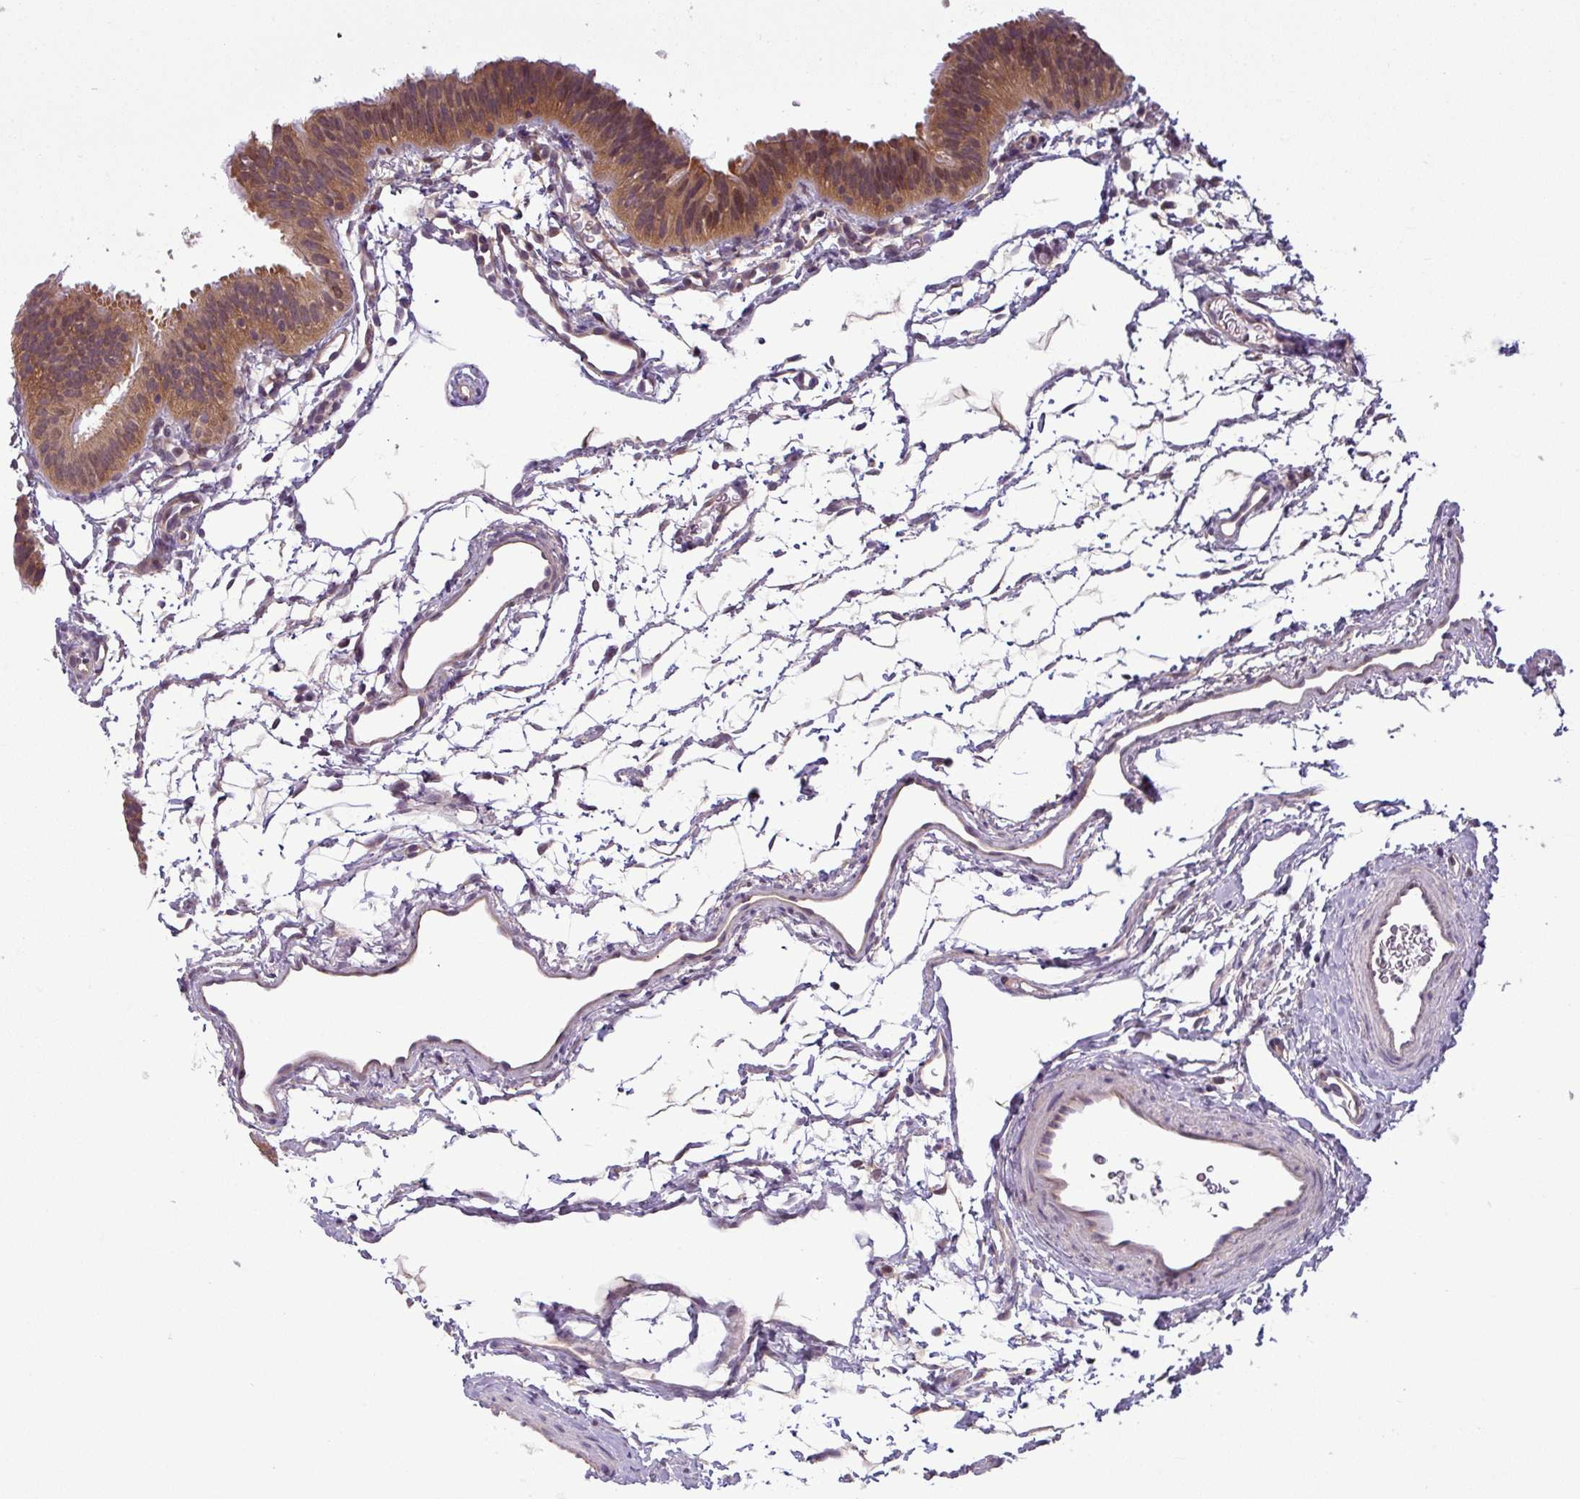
{"staining": {"intensity": "moderate", "quantity": ">75%", "location": "cytoplasmic/membranous,nuclear"}, "tissue": "fallopian tube", "cell_type": "Glandular cells", "image_type": "normal", "snomed": [{"axis": "morphology", "description": "Normal tissue, NOS"}, {"axis": "topography", "description": "Fallopian tube"}], "caption": "Immunohistochemistry (IHC) micrograph of unremarkable fallopian tube: human fallopian tube stained using immunohistochemistry (IHC) exhibits medium levels of moderate protein expression localized specifically in the cytoplasmic/membranous,nuclear of glandular cells, appearing as a cytoplasmic/membranous,nuclear brown color.", "gene": "NPFFR1", "patient": {"sex": "female", "age": 35}}